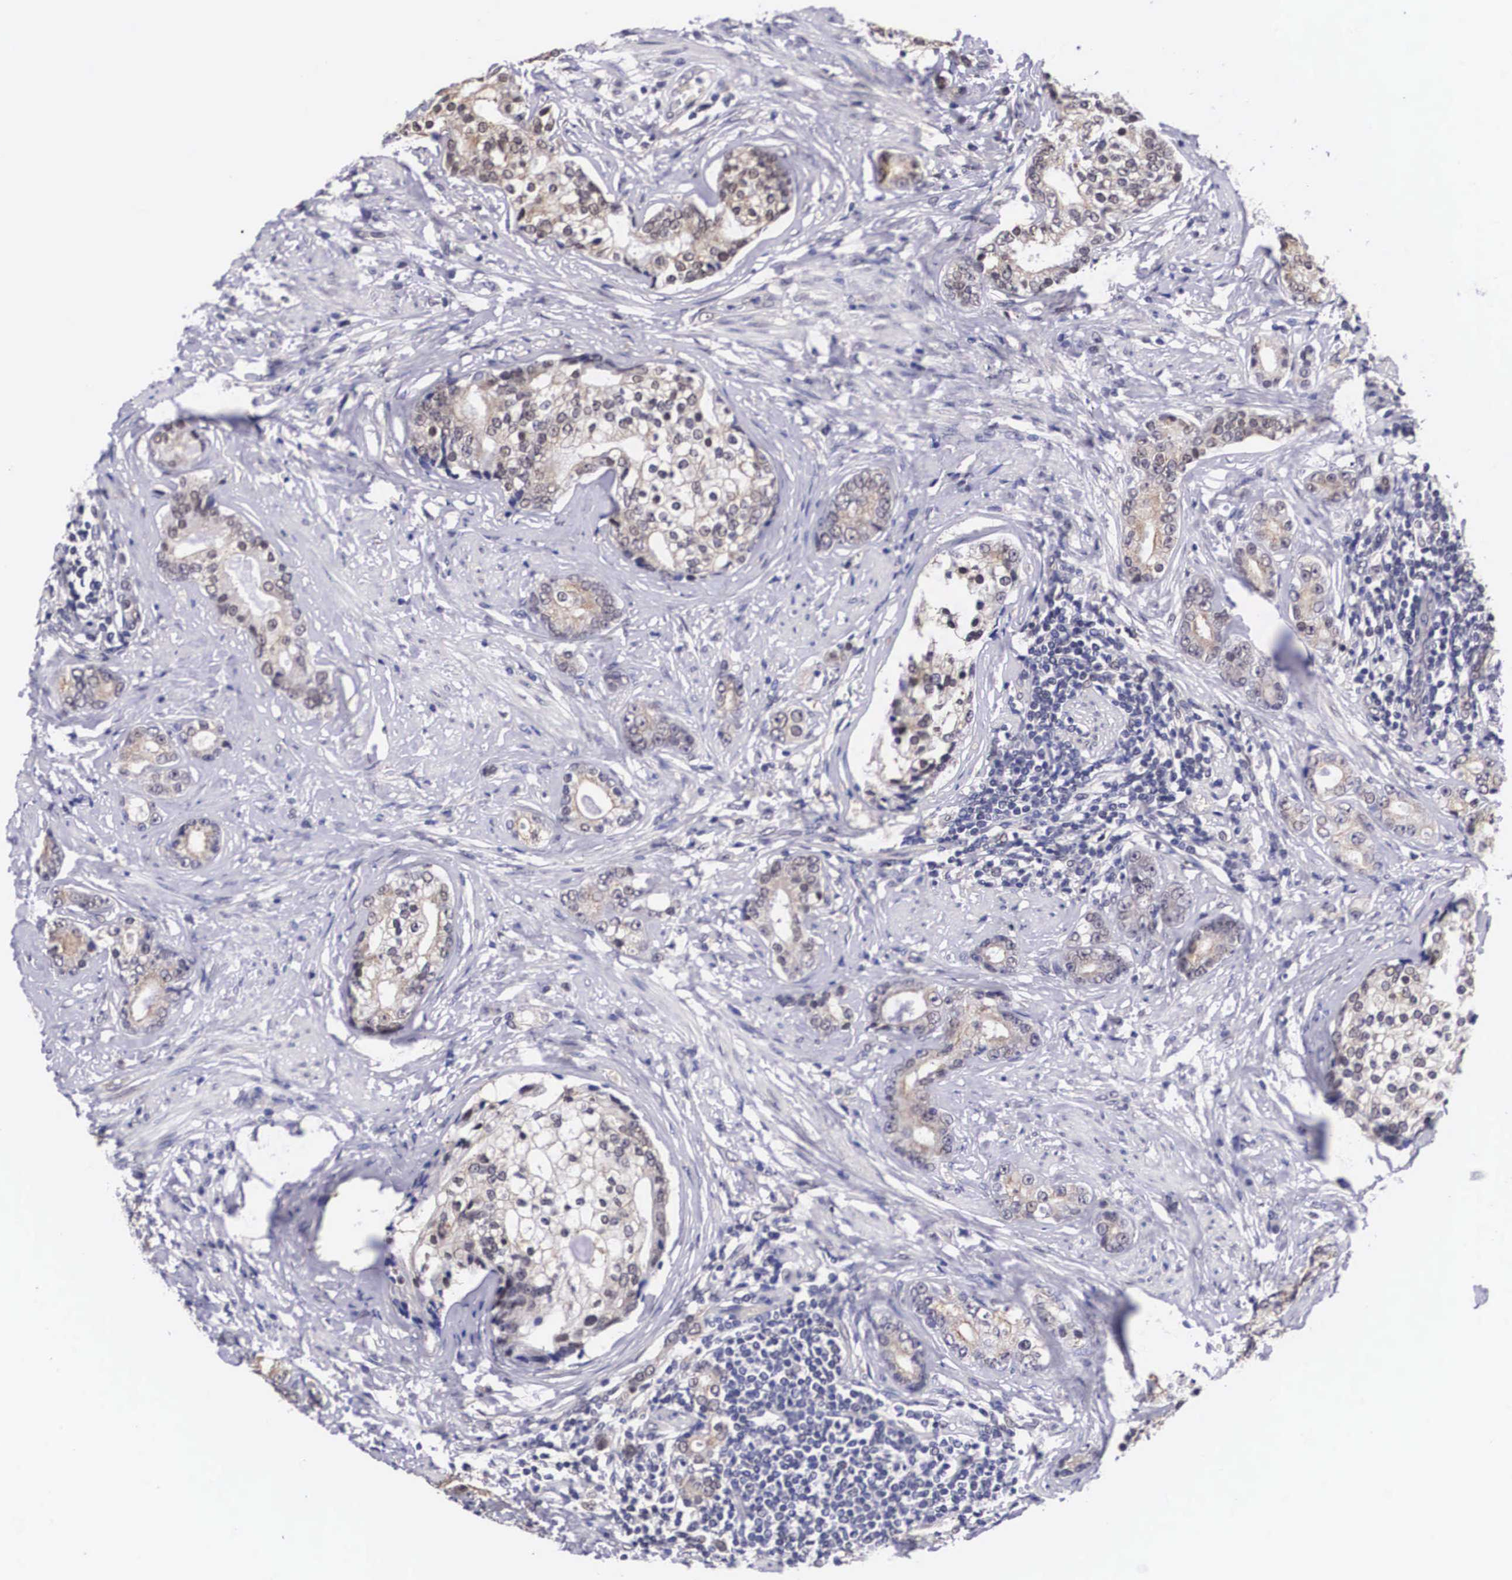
{"staining": {"intensity": "weak", "quantity": "<25%", "location": "cytoplasmic/membranous"}, "tissue": "prostate cancer", "cell_type": "Tumor cells", "image_type": "cancer", "snomed": [{"axis": "morphology", "description": "Adenocarcinoma, Medium grade"}, {"axis": "topography", "description": "Prostate"}], "caption": "Protein analysis of adenocarcinoma (medium-grade) (prostate) demonstrates no significant positivity in tumor cells. The staining was performed using DAB to visualize the protein expression in brown, while the nuclei were stained in blue with hematoxylin (Magnification: 20x).", "gene": "OTX2", "patient": {"sex": "male", "age": 59}}